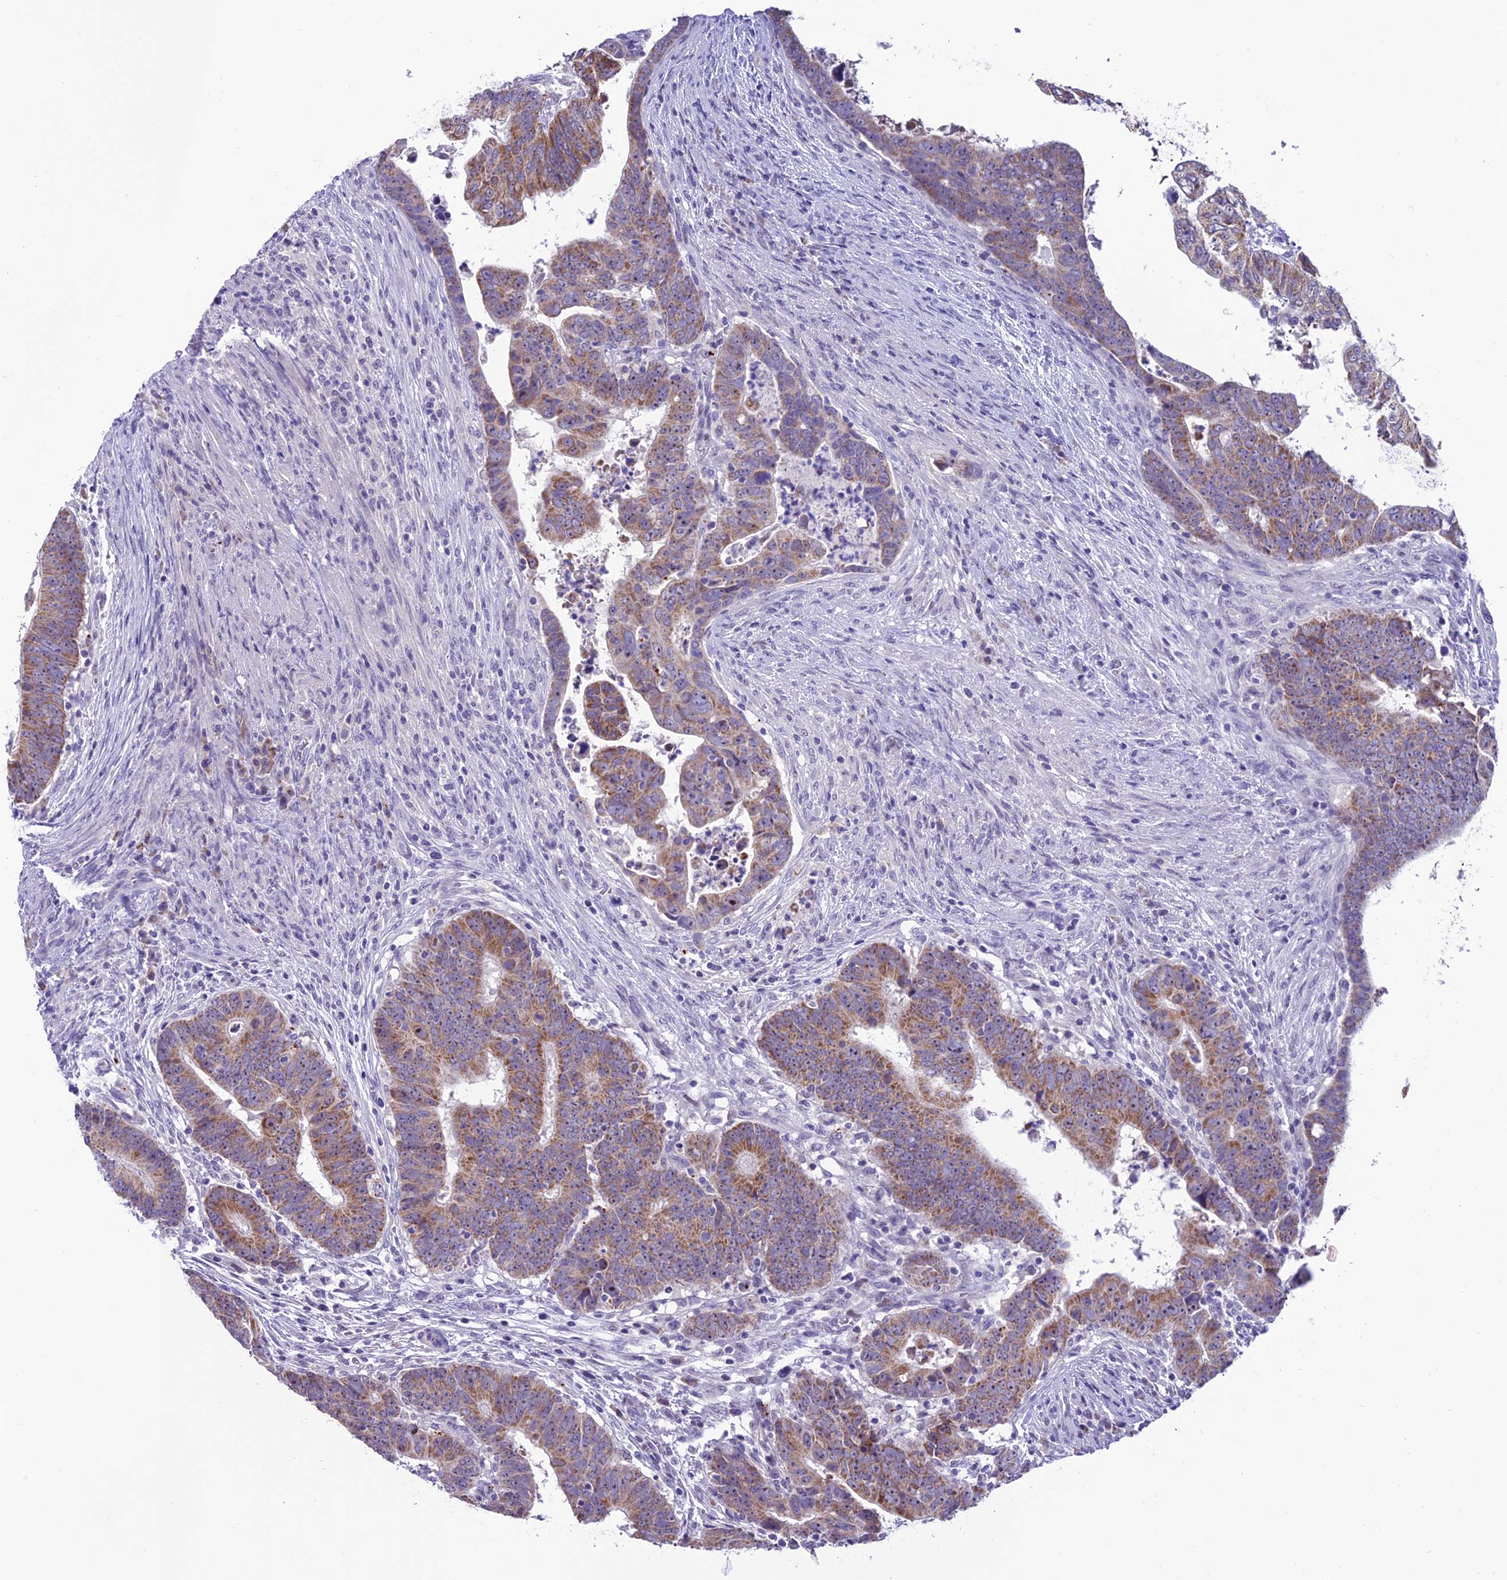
{"staining": {"intensity": "moderate", "quantity": ">75%", "location": "cytoplasmic/membranous"}, "tissue": "colorectal cancer", "cell_type": "Tumor cells", "image_type": "cancer", "snomed": [{"axis": "morphology", "description": "Normal tissue, NOS"}, {"axis": "morphology", "description": "Adenocarcinoma, NOS"}, {"axis": "topography", "description": "Rectum"}], "caption": "Protein expression analysis of colorectal cancer exhibits moderate cytoplasmic/membranous positivity in approximately >75% of tumor cells.", "gene": "SLC10A1", "patient": {"sex": "female", "age": 65}}